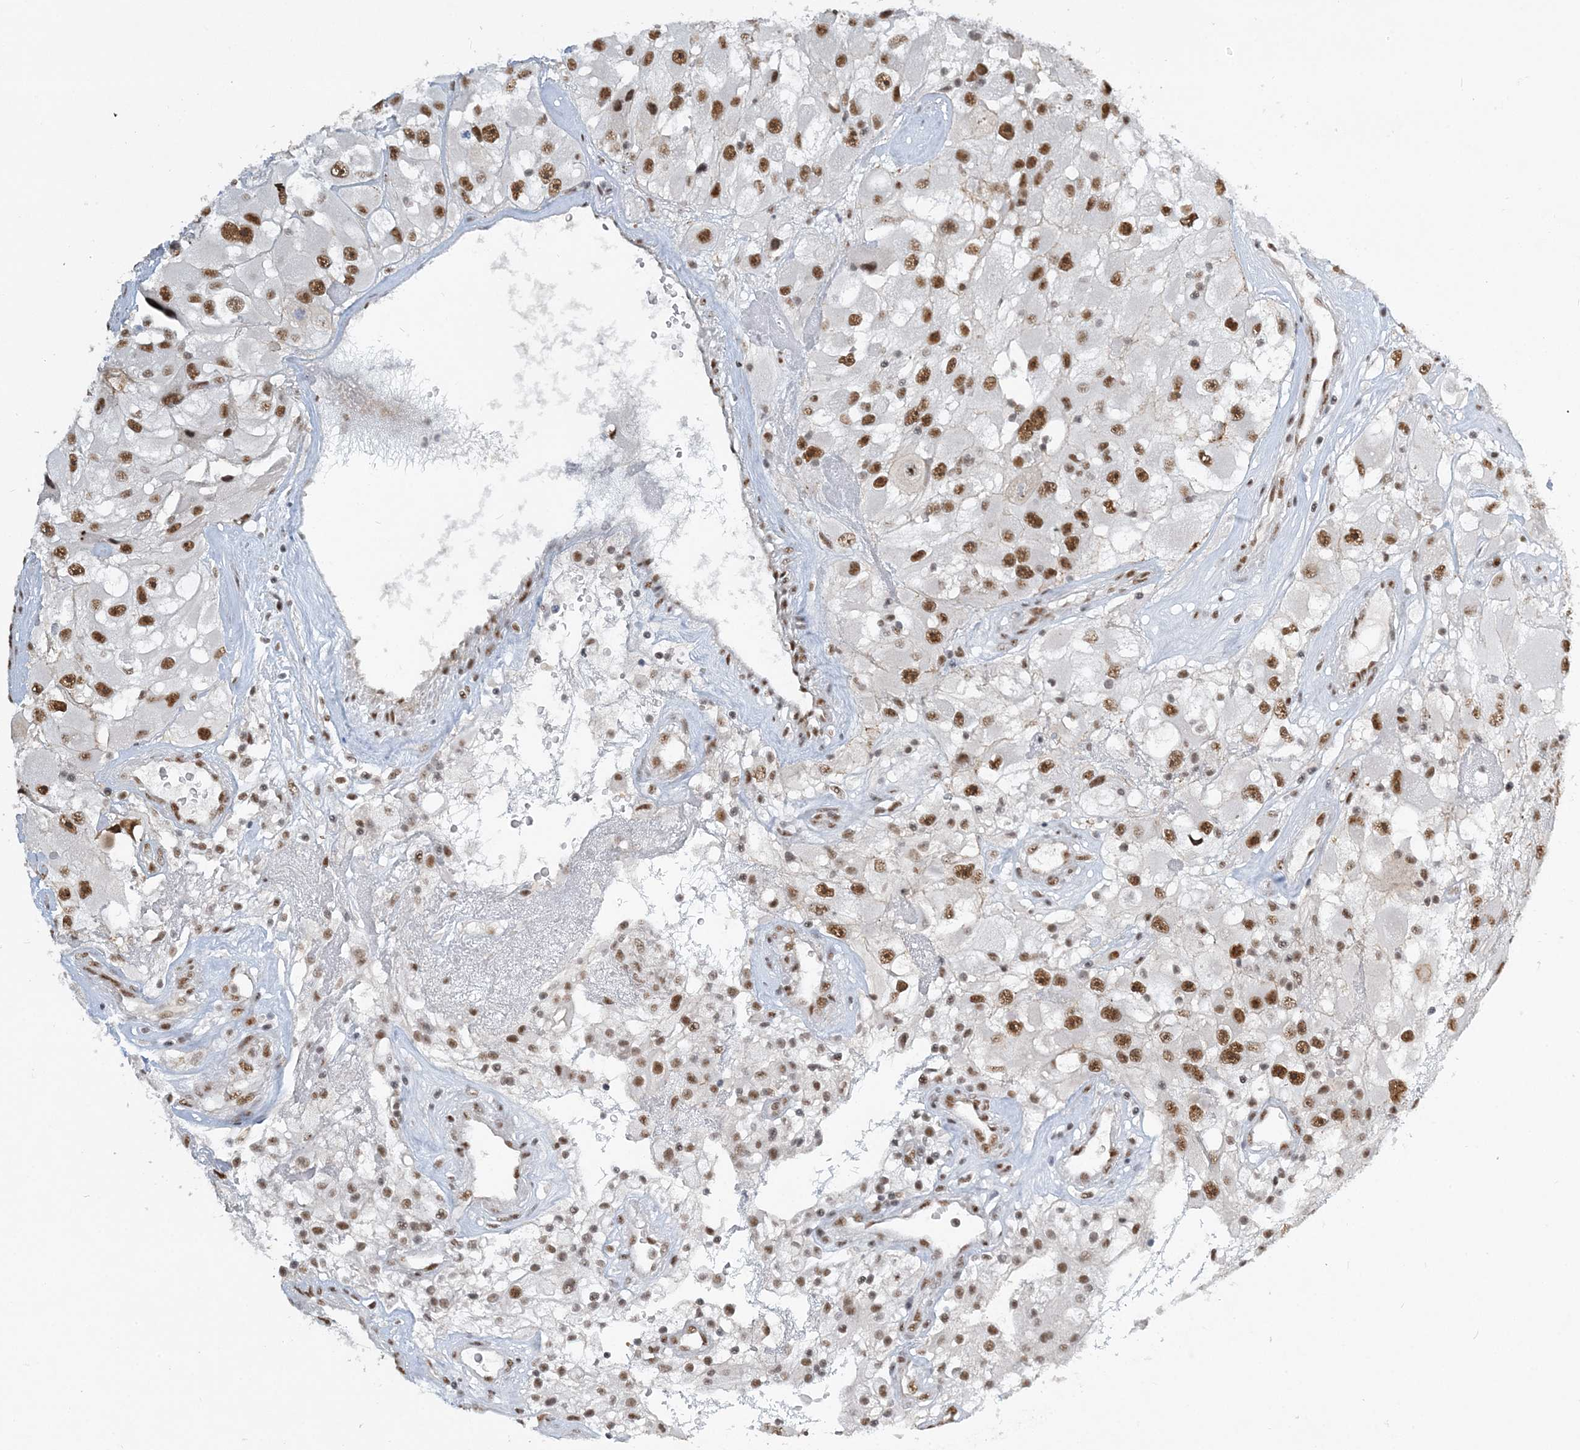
{"staining": {"intensity": "moderate", "quantity": ">75%", "location": "nuclear"}, "tissue": "renal cancer", "cell_type": "Tumor cells", "image_type": "cancer", "snomed": [{"axis": "morphology", "description": "Adenocarcinoma, NOS"}, {"axis": "topography", "description": "Kidney"}], "caption": "This is an image of immunohistochemistry (IHC) staining of adenocarcinoma (renal), which shows moderate staining in the nuclear of tumor cells.", "gene": "PLRG1", "patient": {"sex": "female", "age": 52}}